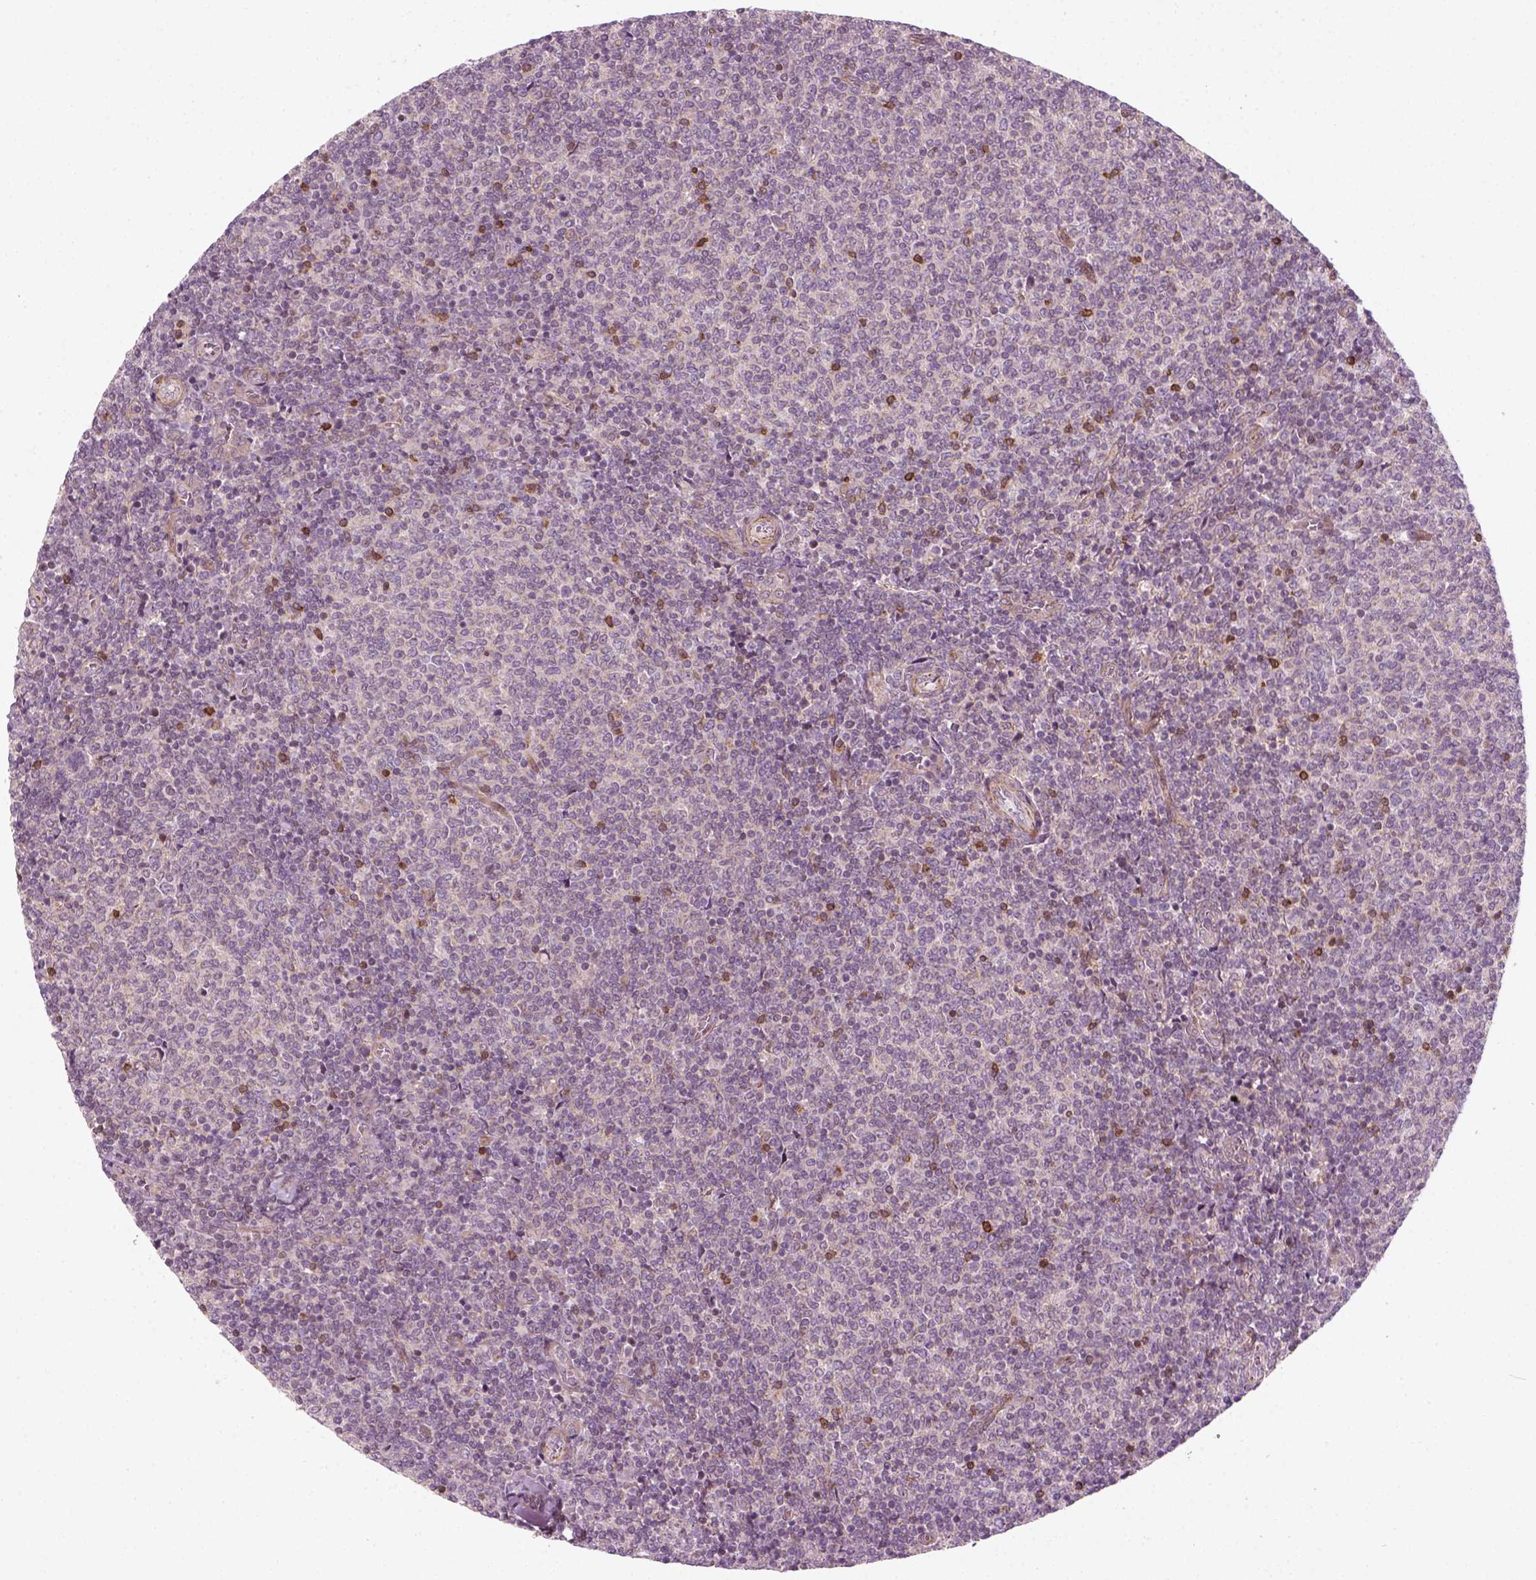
{"staining": {"intensity": "negative", "quantity": "none", "location": "none"}, "tissue": "lymphoma", "cell_type": "Tumor cells", "image_type": "cancer", "snomed": [{"axis": "morphology", "description": "Malignant lymphoma, non-Hodgkin's type, Low grade"}, {"axis": "topography", "description": "Lymph node"}], "caption": "Tumor cells are negative for protein expression in human lymphoma.", "gene": "DNASE1L1", "patient": {"sex": "male", "age": 52}}